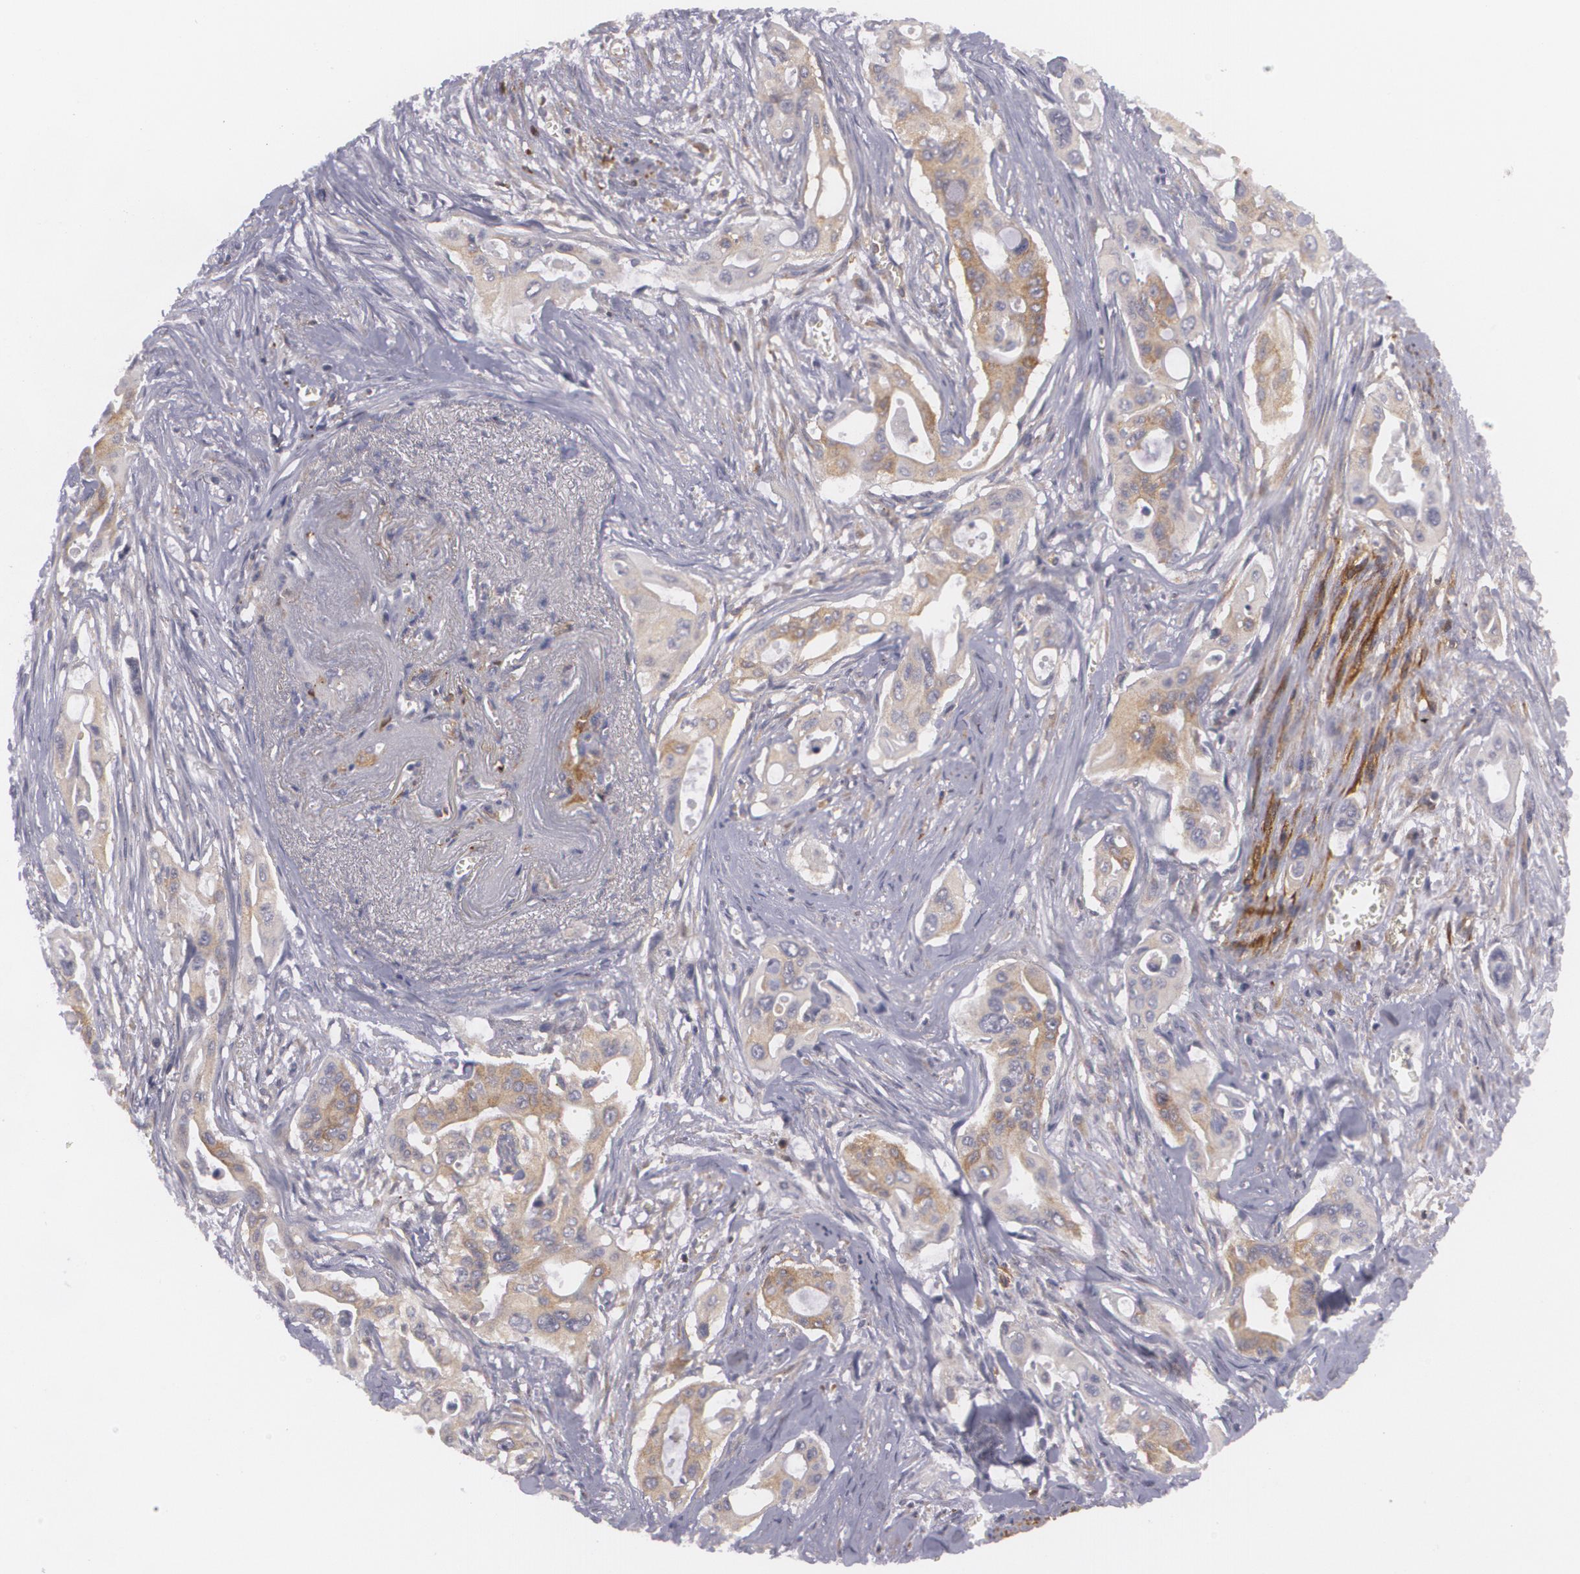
{"staining": {"intensity": "weak", "quantity": ">75%", "location": "cytoplasmic/membranous"}, "tissue": "pancreatic cancer", "cell_type": "Tumor cells", "image_type": "cancer", "snomed": [{"axis": "morphology", "description": "Adenocarcinoma, NOS"}, {"axis": "topography", "description": "Pancreas"}], "caption": "Adenocarcinoma (pancreatic) stained with a brown dye shows weak cytoplasmic/membranous positive staining in about >75% of tumor cells.", "gene": "BIN1", "patient": {"sex": "male", "age": 77}}